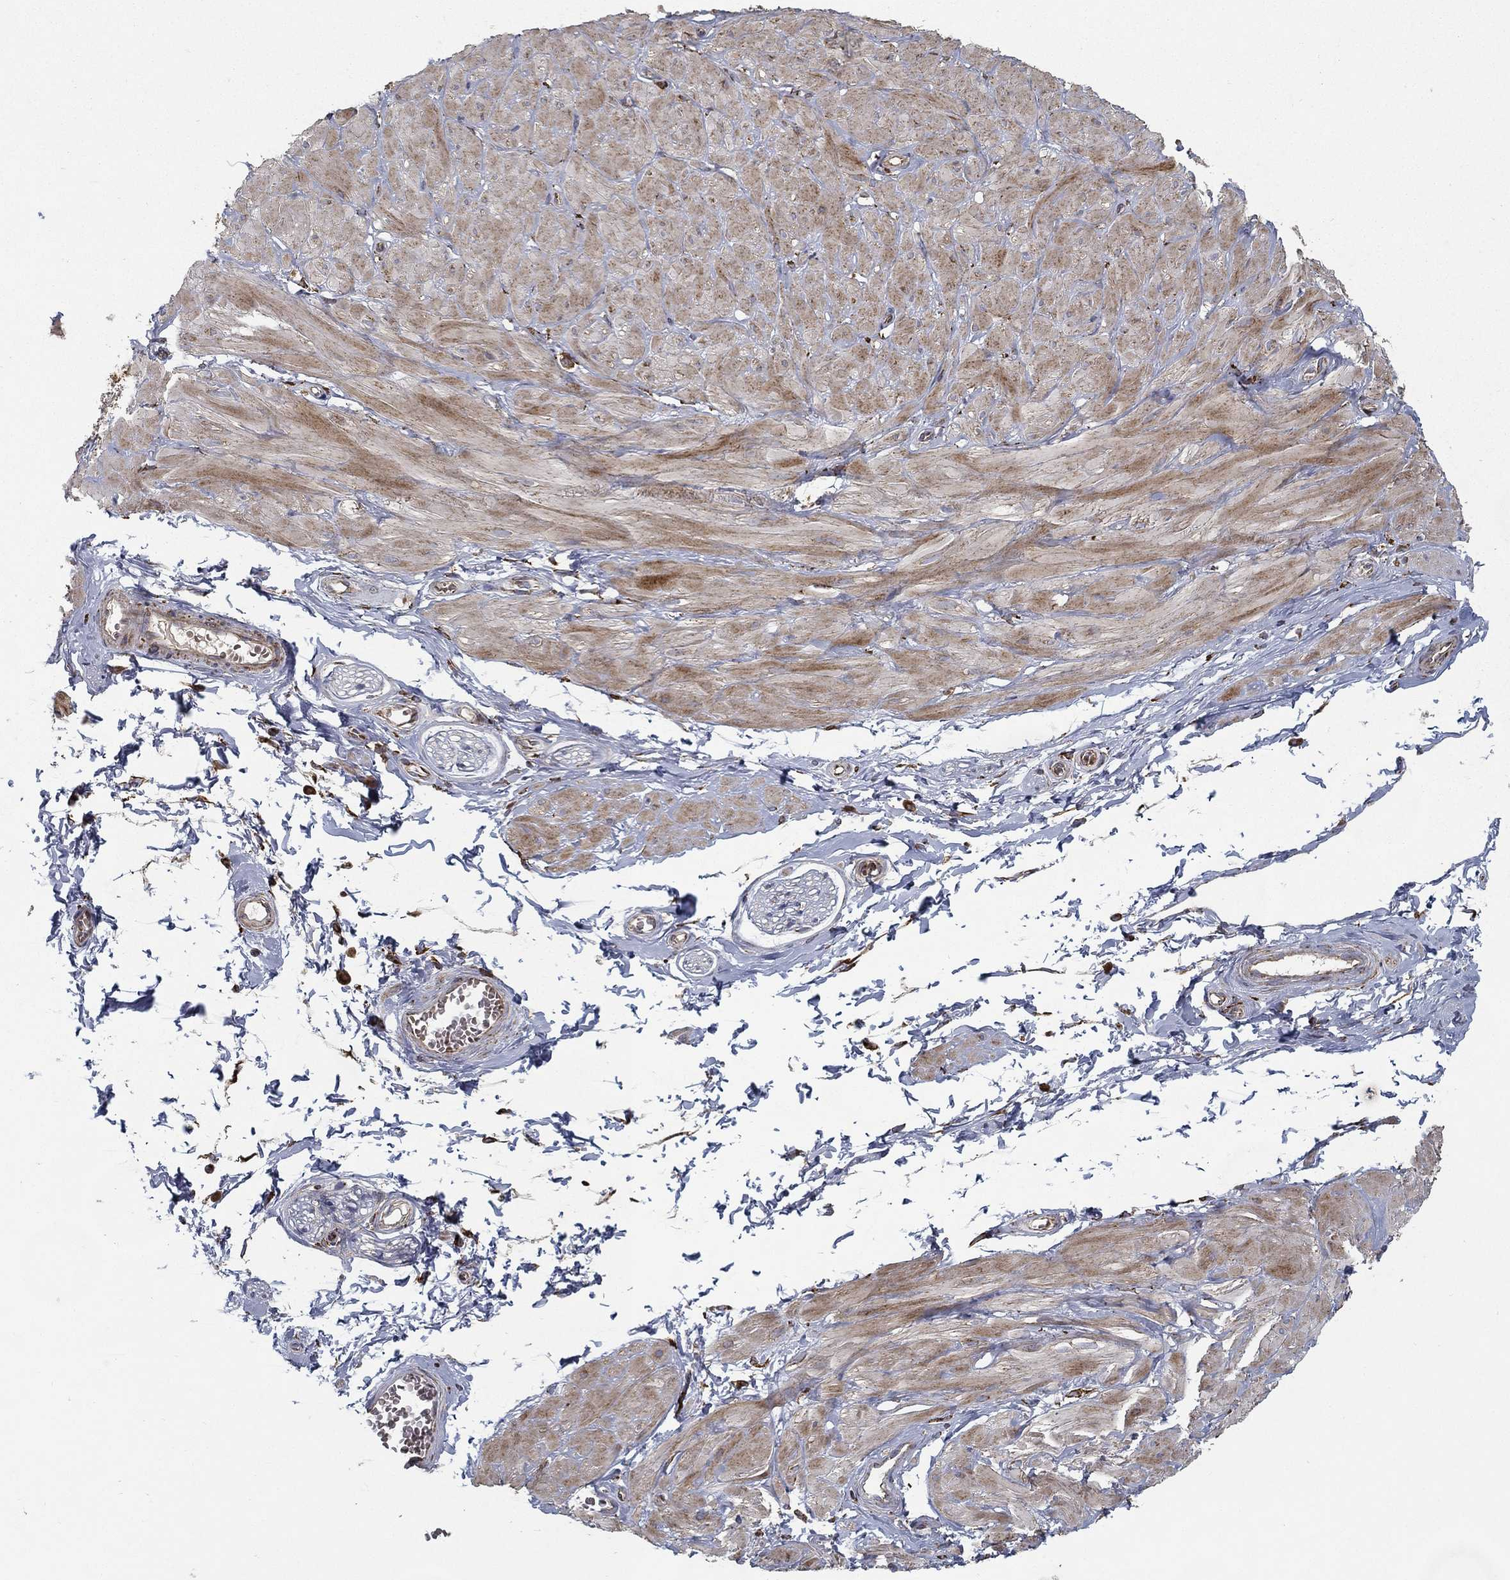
{"staining": {"intensity": "strong", "quantity": "<25%", "location": "cytoplasmic/membranous"}, "tissue": "soft tissue", "cell_type": "Fibroblasts", "image_type": "normal", "snomed": [{"axis": "morphology", "description": "Normal tissue, NOS"}, {"axis": "topography", "description": "Smooth muscle"}, {"axis": "topography", "description": "Peripheral nerve tissue"}], "caption": "The immunohistochemical stain shows strong cytoplasmic/membranous expression in fibroblasts of normal soft tissue. The protein of interest is stained brown, and the nuclei are stained in blue (DAB IHC with brightfield microscopy, high magnification).", "gene": "MT", "patient": {"sex": "male", "age": 22}}